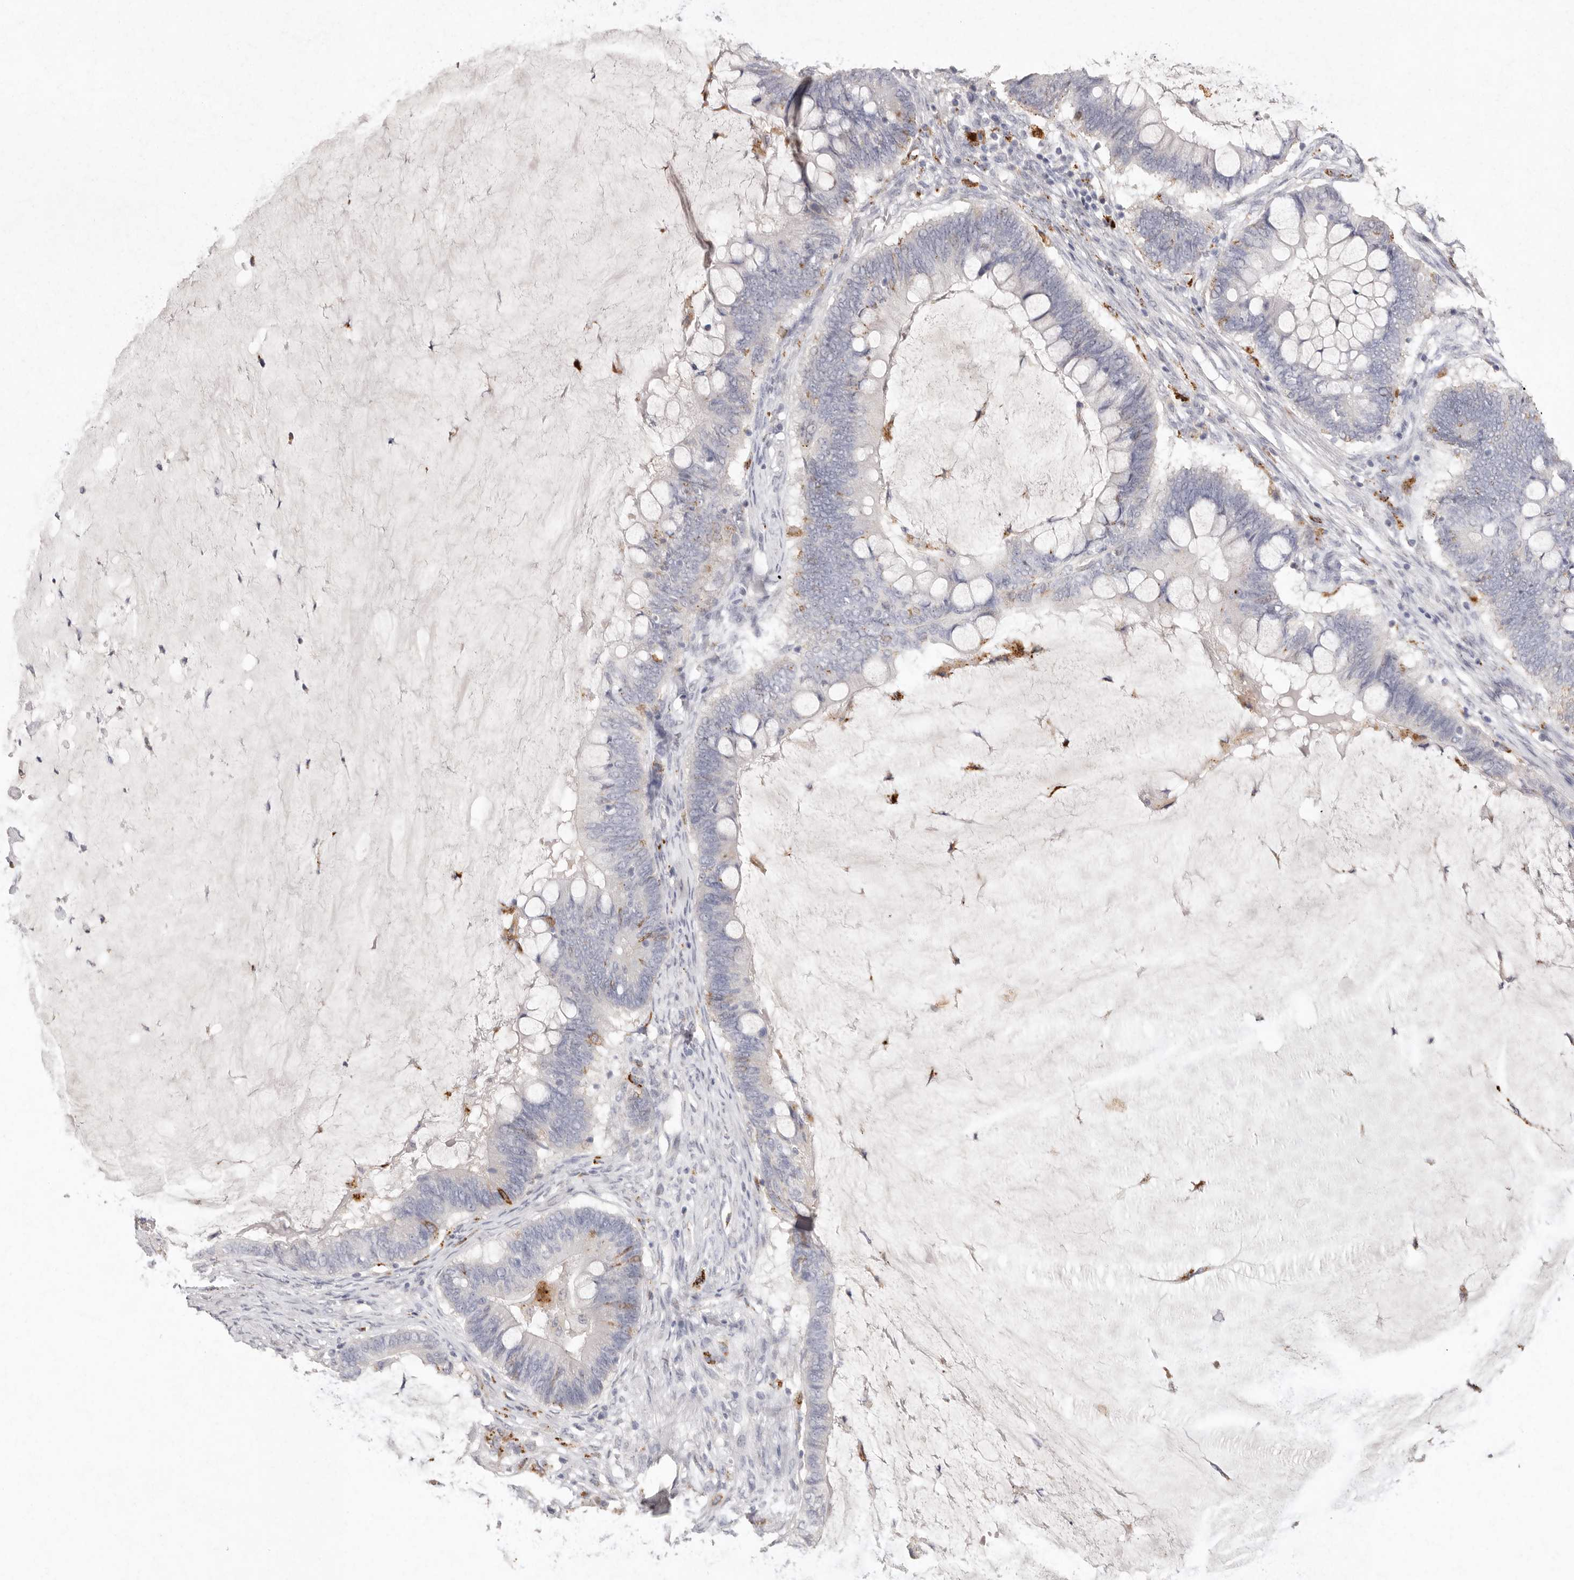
{"staining": {"intensity": "weak", "quantity": "<25%", "location": "cytoplasmic/membranous"}, "tissue": "ovarian cancer", "cell_type": "Tumor cells", "image_type": "cancer", "snomed": [{"axis": "morphology", "description": "Cystadenocarcinoma, mucinous, NOS"}, {"axis": "topography", "description": "Ovary"}], "caption": "This is an immunohistochemistry (IHC) micrograph of mucinous cystadenocarcinoma (ovarian). There is no staining in tumor cells.", "gene": "FAM185A", "patient": {"sex": "female", "age": 61}}